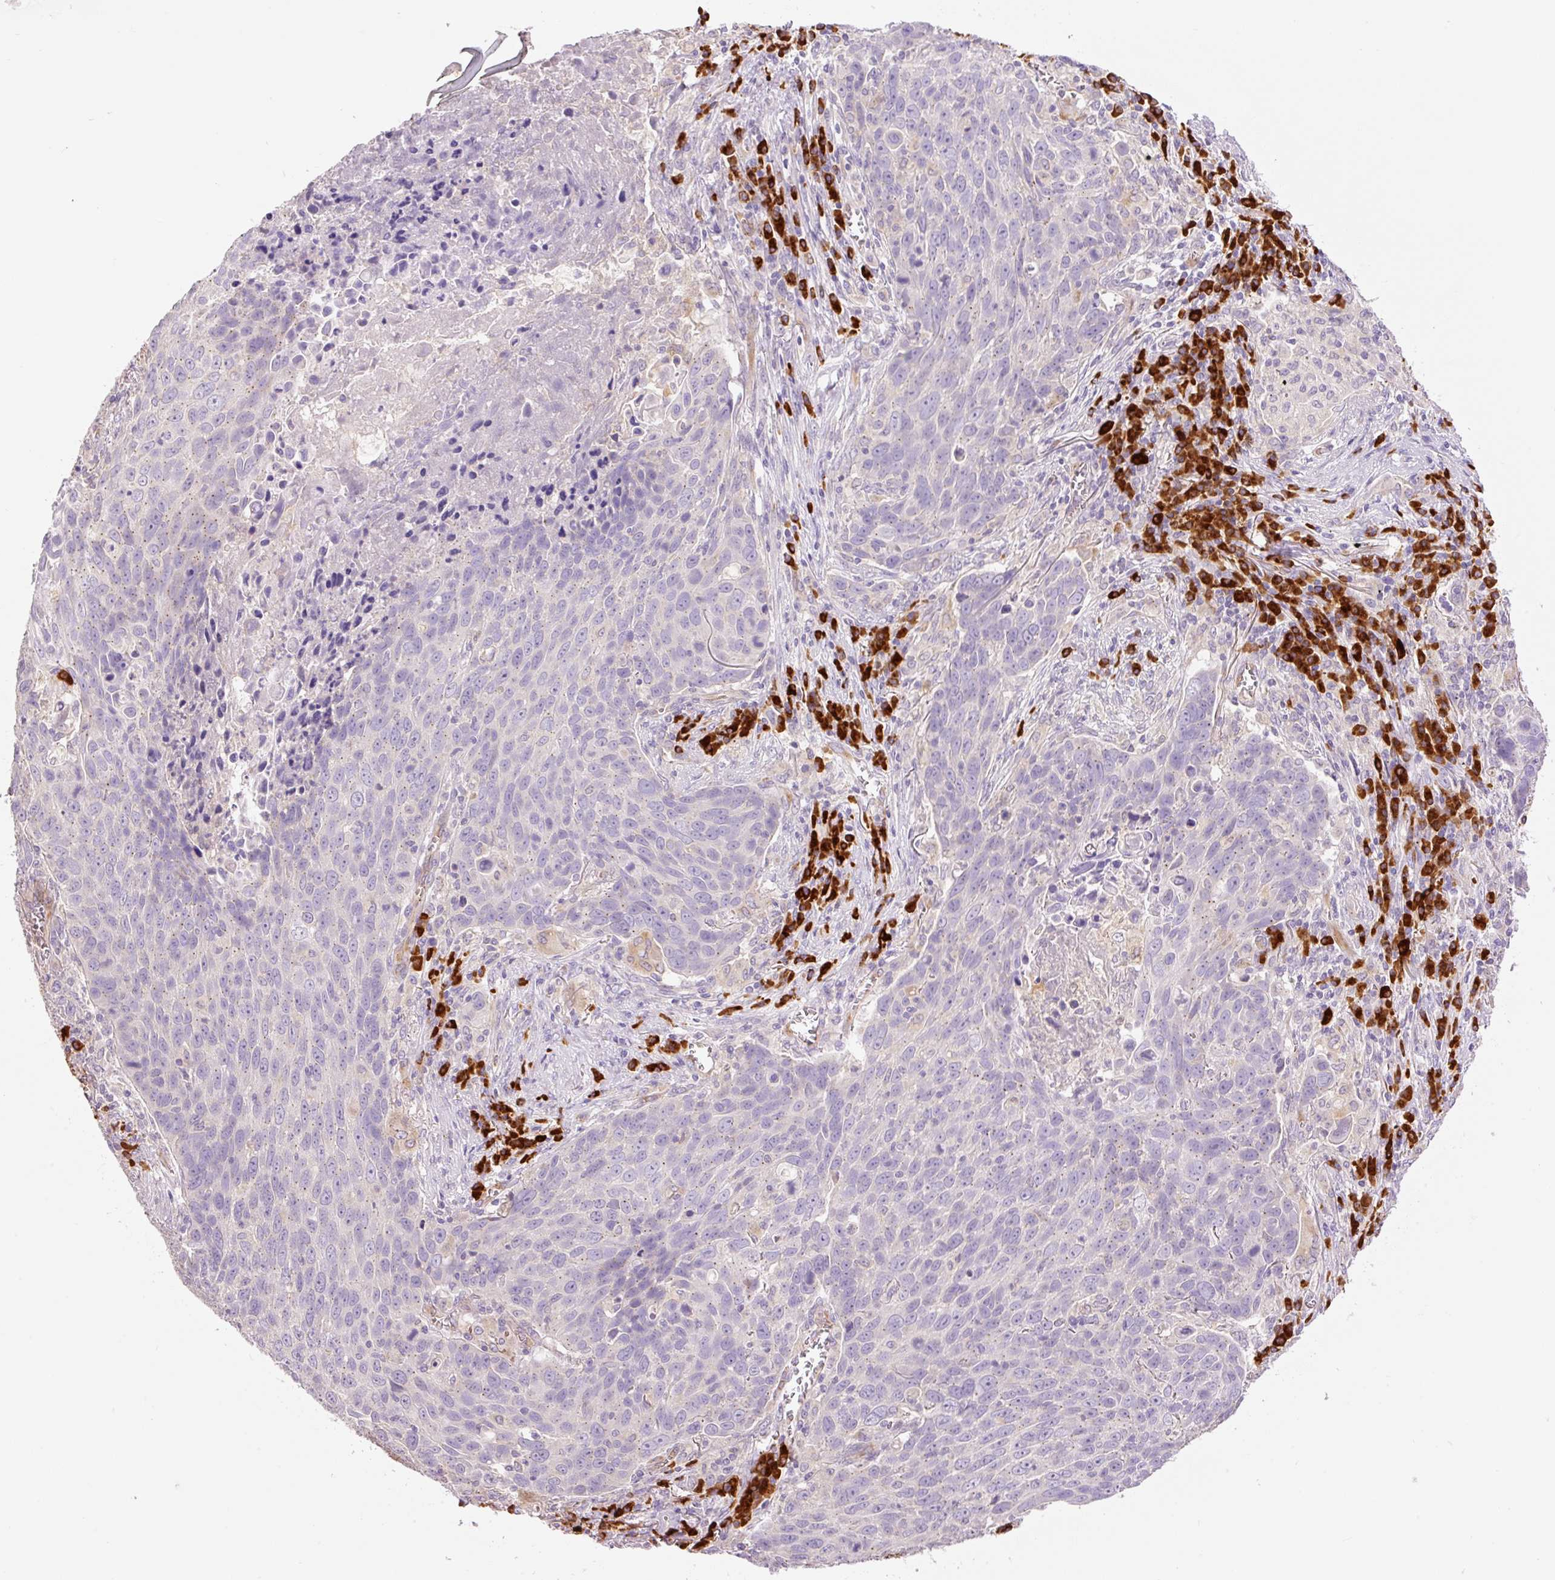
{"staining": {"intensity": "negative", "quantity": "none", "location": "none"}, "tissue": "lung cancer", "cell_type": "Tumor cells", "image_type": "cancer", "snomed": [{"axis": "morphology", "description": "Squamous cell carcinoma, NOS"}, {"axis": "topography", "description": "Lung"}], "caption": "IHC photomicrograph of neoplastic tissue: lung squamous cell carcinoma stained with DAB (3,3'-diaminobenzidine) displays no significant protein staining in tumor cells.", "gene": "PNPLA5", "patient": {"sex": "male", "age": 78}}